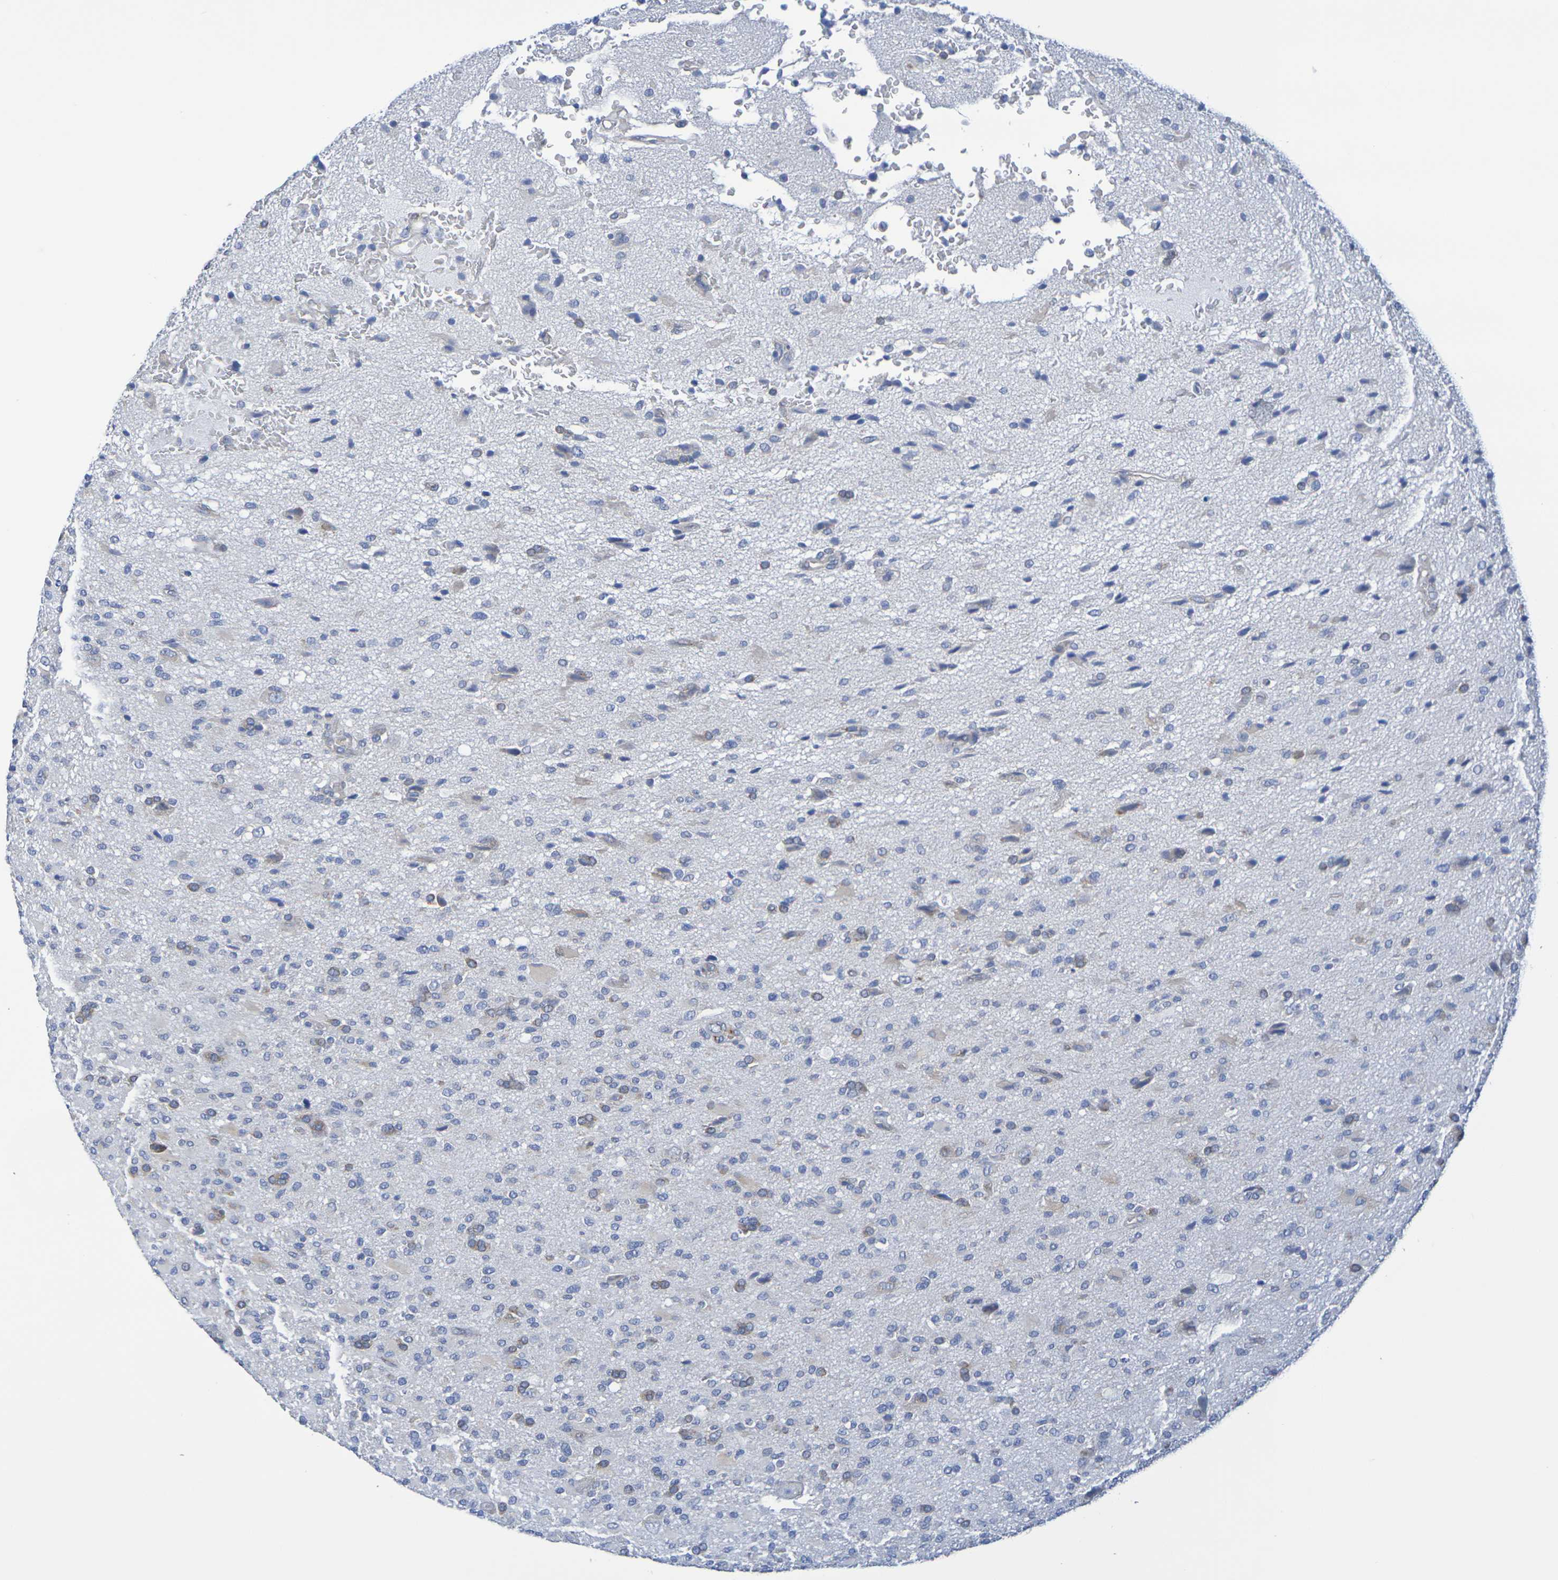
{"staining": {"intensity": "moderate", "quantity": "25%-75%", "location": "cytoplasmic/membranous"}, "tissue": "glioma", "cell_type": "Tumor cells", "image_type": "cancer", "snomed": [{"axis": "morphology", "description": "Glioma, malignant, High grade"}, {"axis": "topography", "description": "Brain"}], "caption": "Approximately 25%-75% of tumor cells in high-grade glioma (malignant) demonstrate moderate cytoplasmic/membranous protein positivity as visualized by brown immunohistochemical staining.", "gene": "TMCC3", "patient": {"sex": "male", "age": 71}}